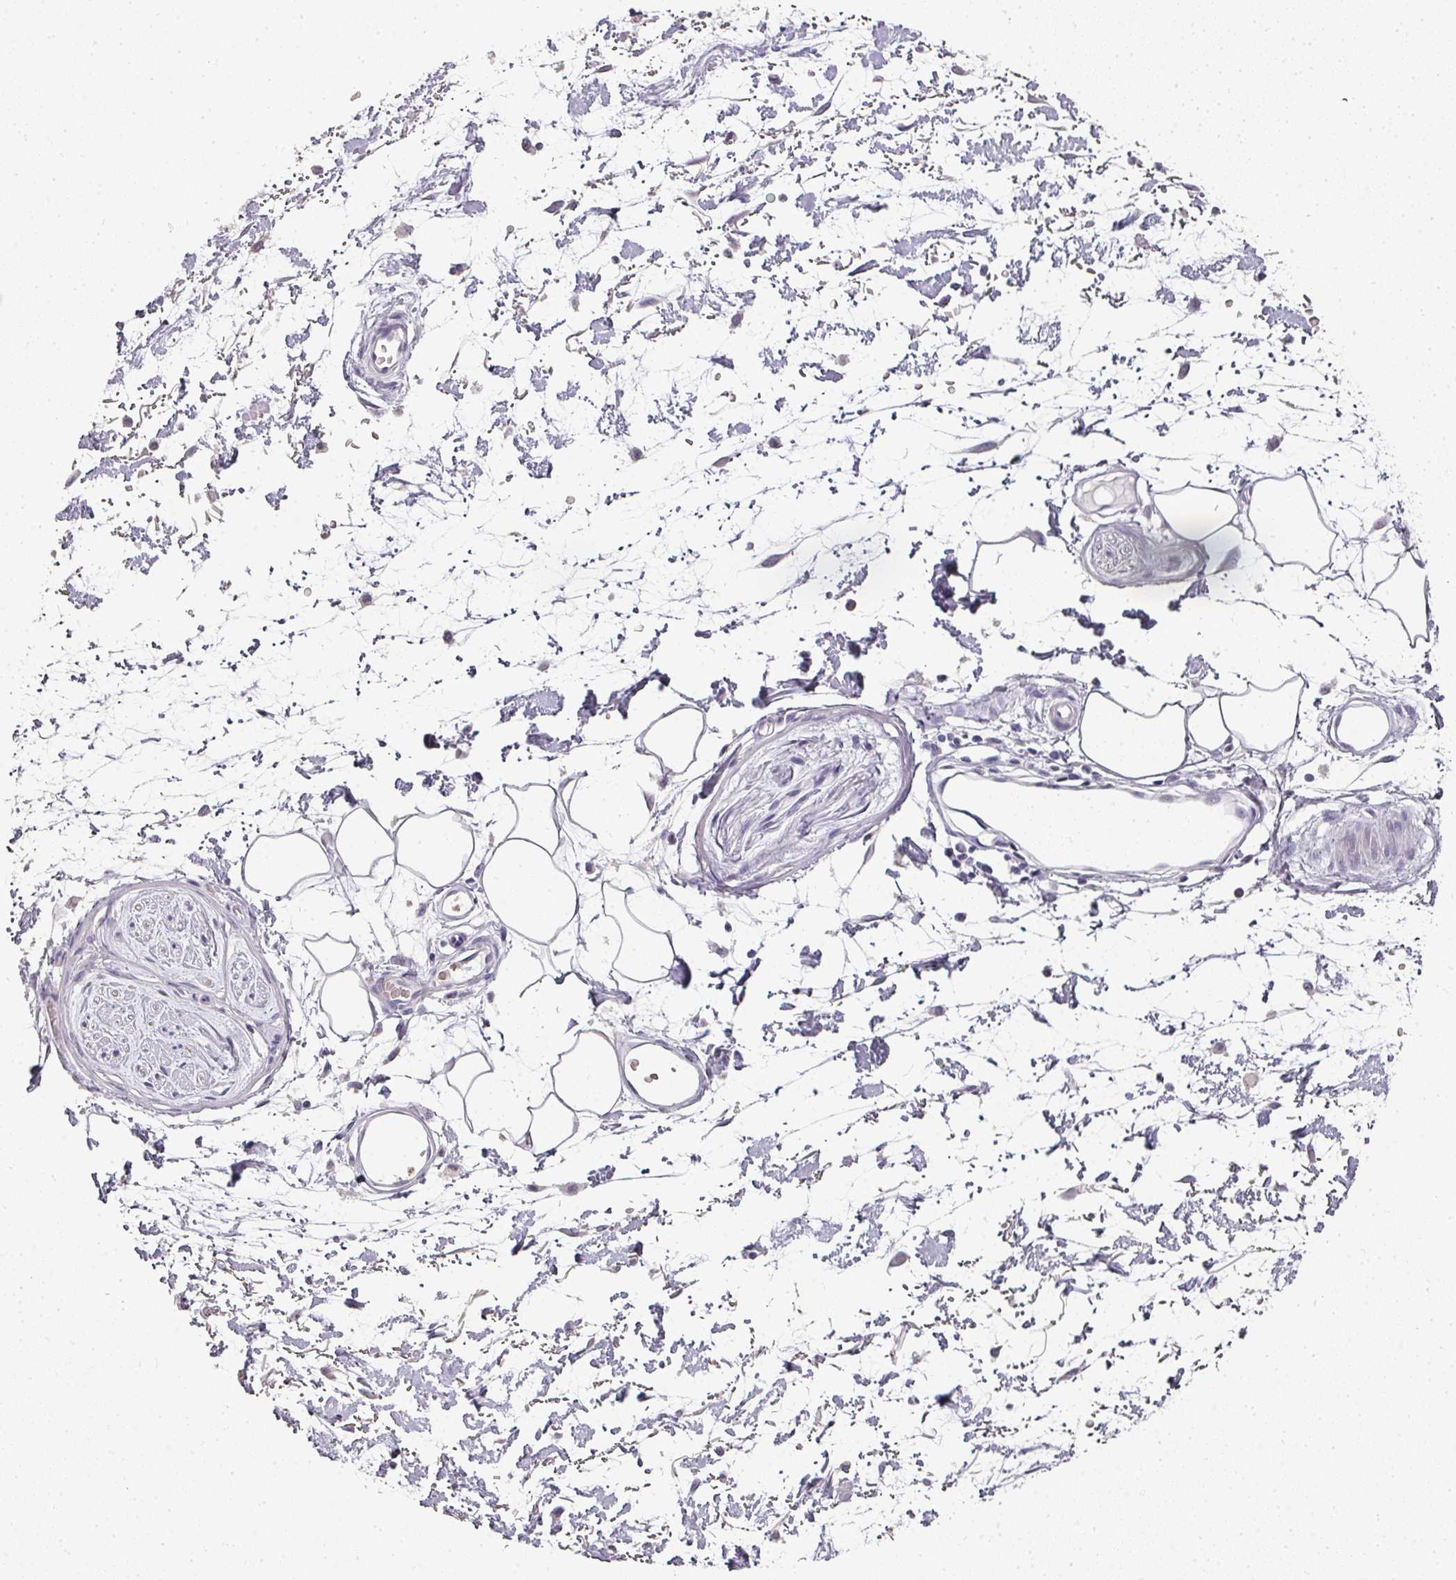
{"staining": {"intensity": "negative", "quantity": "none", "location": "none"}, "tissue": "adipose tissue", "cell_type": "Adipocytes", "image_type": "normal", "snomed": [{"axis": "morphology", "description": "Normal tissue, NOS"}, {"axis": "topography", "description": "Vulva"}, {"axis": "topography", "description": "Peripheral nerve tissue"}], "caption": "This is a photomicrograph of immunohistochemistry staining of normal adipose tissue, which shows no staining in adipocytes.", "gene": "CAMP", "patient": {"sex": "female", "age": 68}}